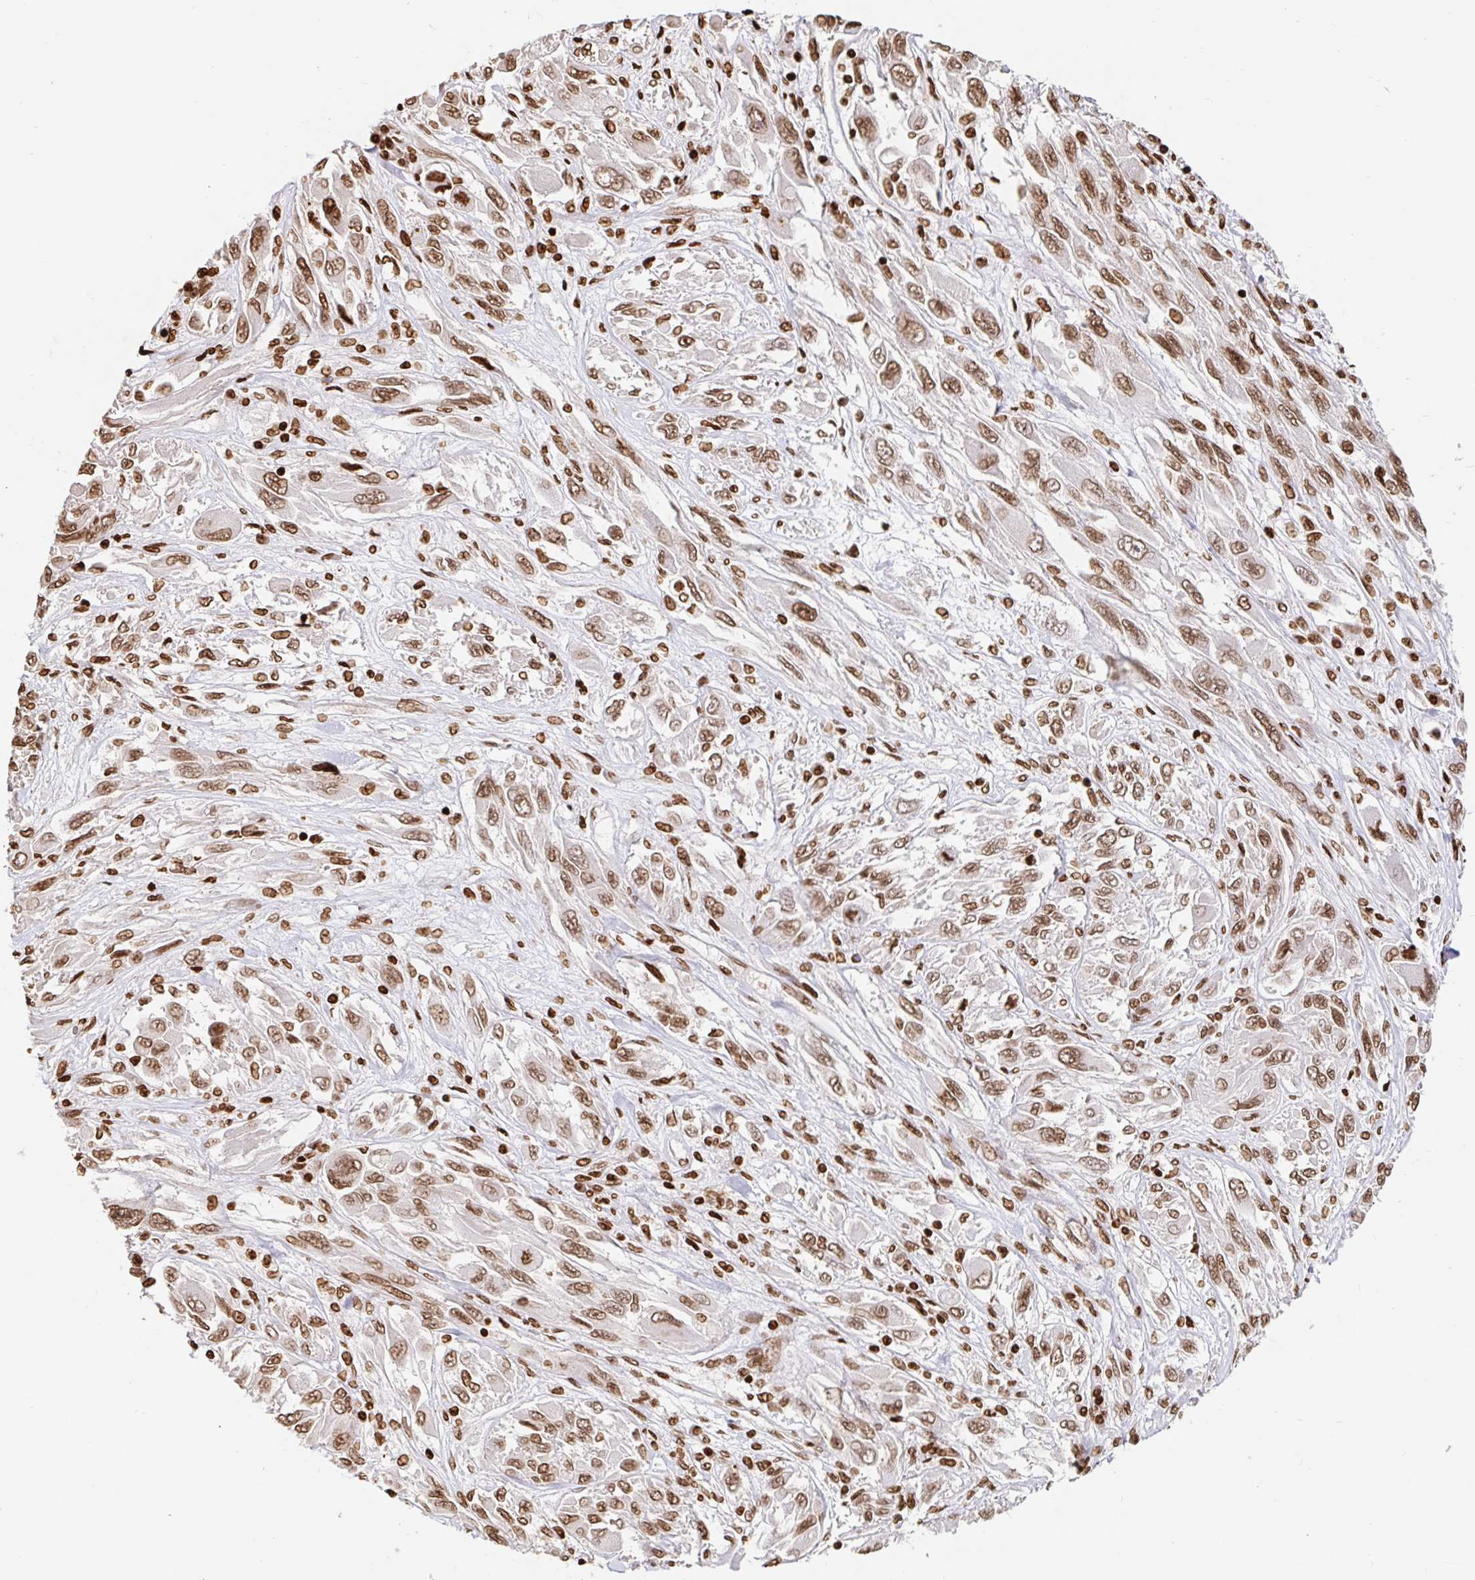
{"staining": {"intensity": "moderate", "quantity": ">75%", "location": "nuclear"}, "tissue": "melanoma", "cell_type": "Tumor cells", "image_type": "cancer", "snomed": [{"axis": "morphology", "description": "Malignant melanoma, NOS"}, {"axis": "topography", "description": "Skin"}], "caption": "Melanoma tissue reveals moderate nuclear staining in approximately >75% of tumor cells", "gene": "H2BC5", "patient": {"sex": "female", "age": 91}}